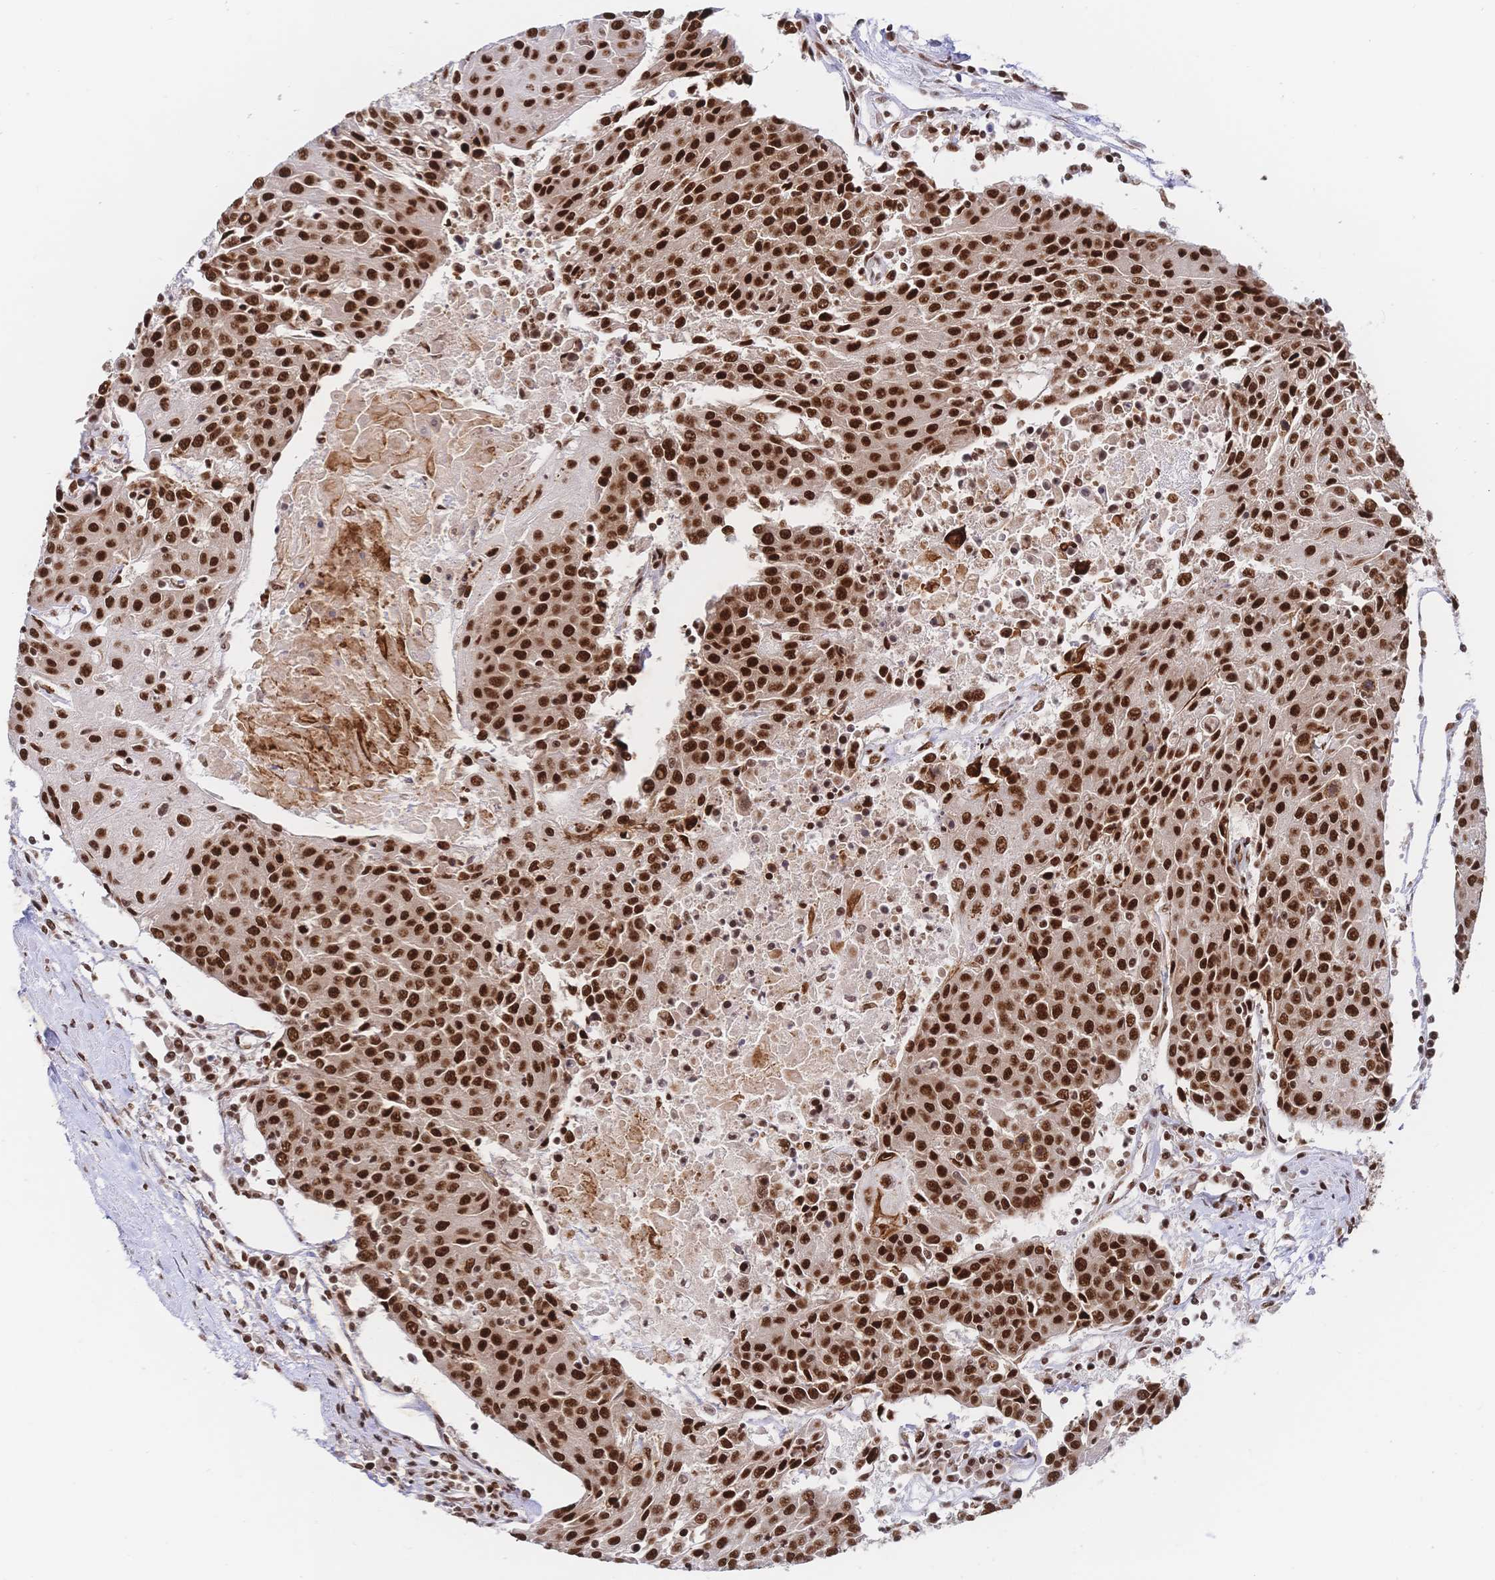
{"staining": {"intensity": "strong", "quantity": ">75%", "location": "nuclear"}, "tissue": "urothelial cancer", "cell_type": "Tumor cells", "image_type": "cancer", "snomed": [{"axis": "morphology", "description": "Urothelial carcinoma, High grade"}, {"axis": "topography", "description": "Urinary bladder"}], "caption": "Protein expression analysis of urothelial carcinoma (high-grade) shows strong nuclear expression in approximately >75% of tumor cells. The protein is stained brown, and the nuclei are stained in blue (DAB (3,3'-diaminobenzidine) IHC with brightfield microscopy, high magnification).", "gene": "SRSF1", "patient": {"sex": "female", "age": 85}}